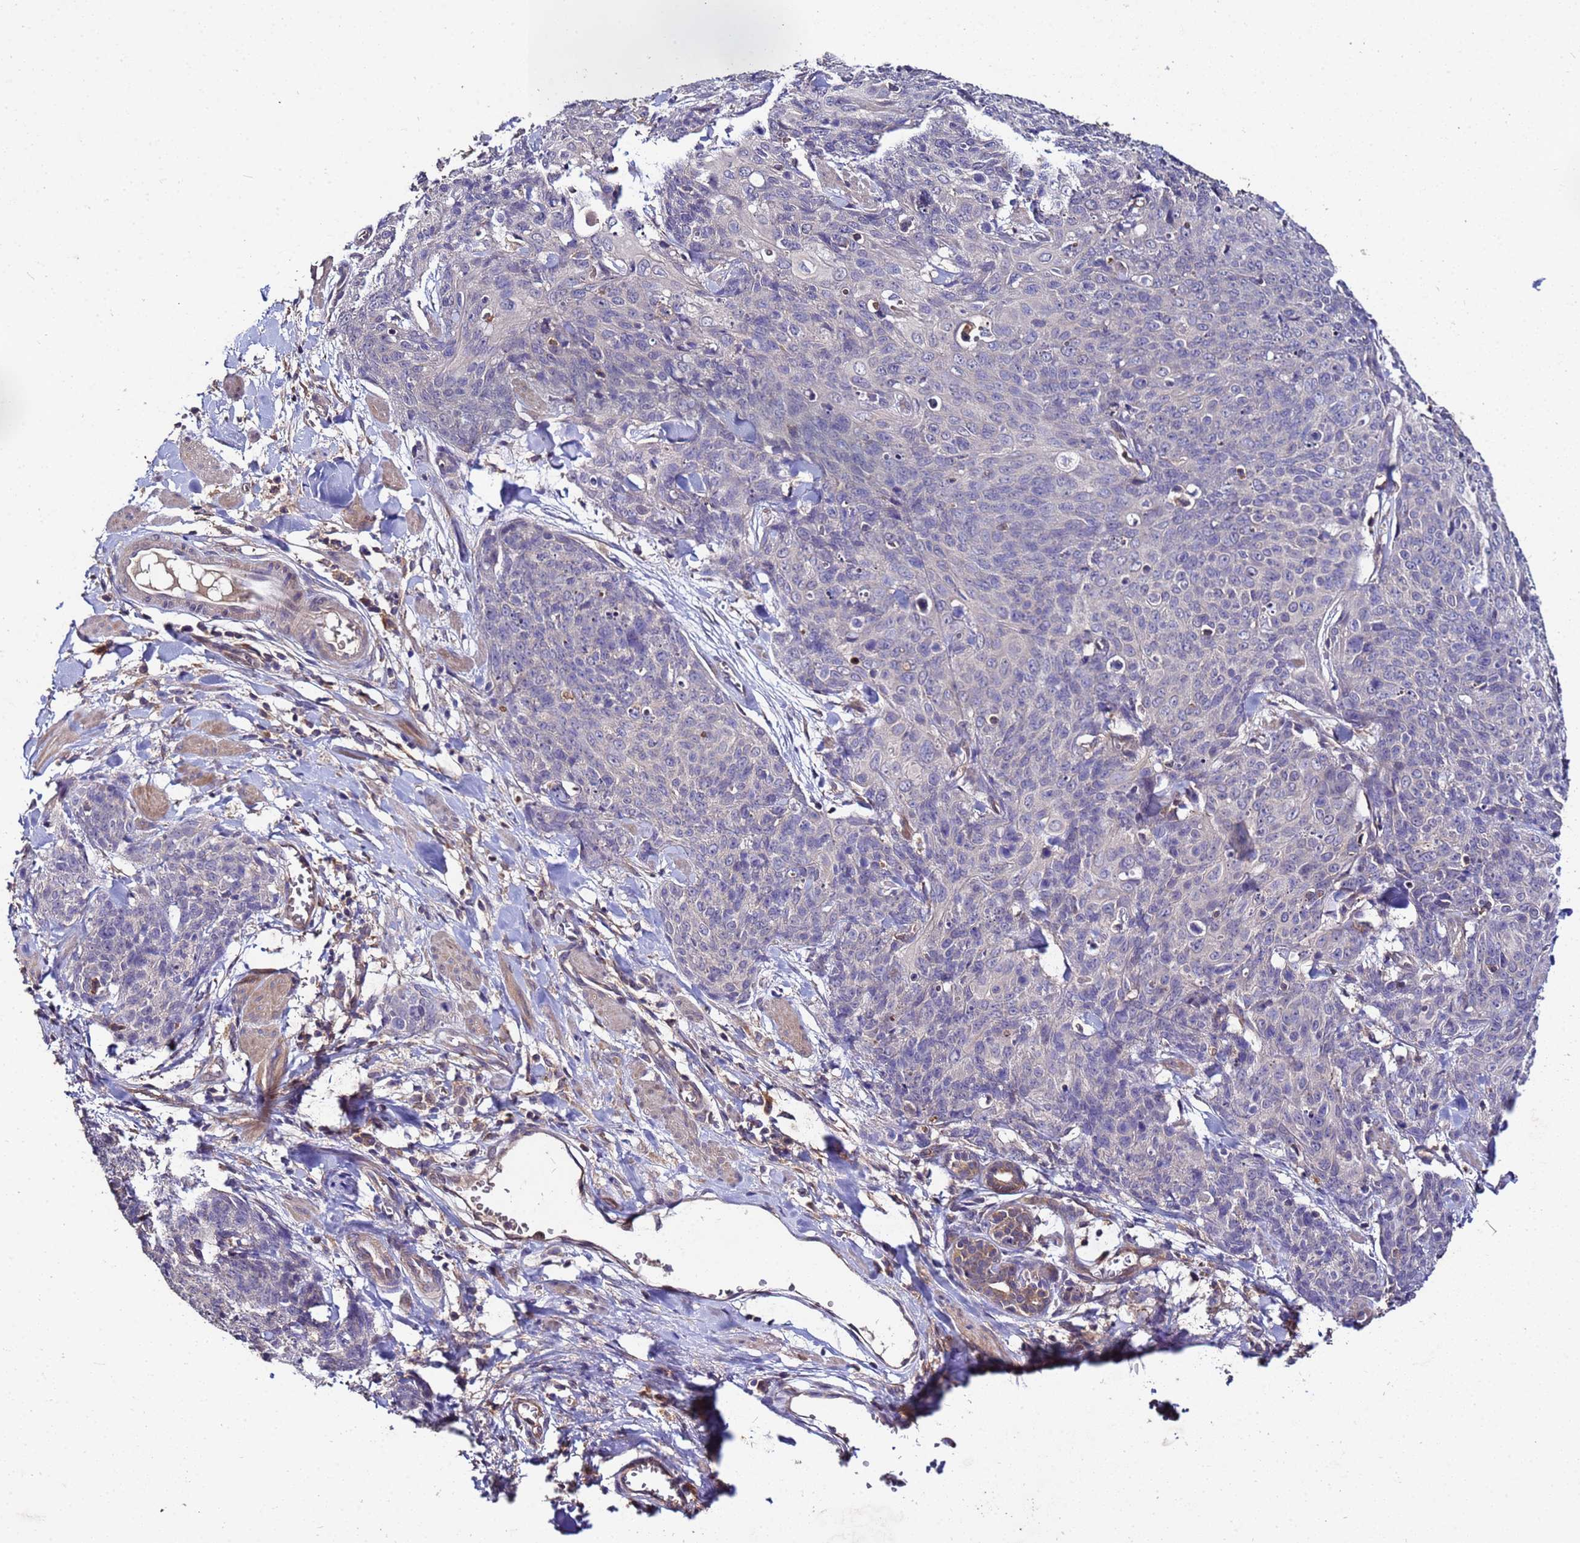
{"staining": {"intensity": "negative", "quantity": "none", "location": "none"}, "tissue": "skin cancer", "cell_type": "Tumor cells", "image_type": "cancer", "snomed": [{"axis": "morphology", "description": "Squamous cell carcinoma, NOS"}, {"axis": "topography", "description": "Skin"}, {"axis": "topography", "description": "Vulva"}], "caption": "An IHC photomicrograph of skin squamous cell carcinoma is shown. There is no staining in tumor cells of skin squamous cell carcinoma.", "gene": "GSPT2", "patient": {"sex": "female", "age": 85}}